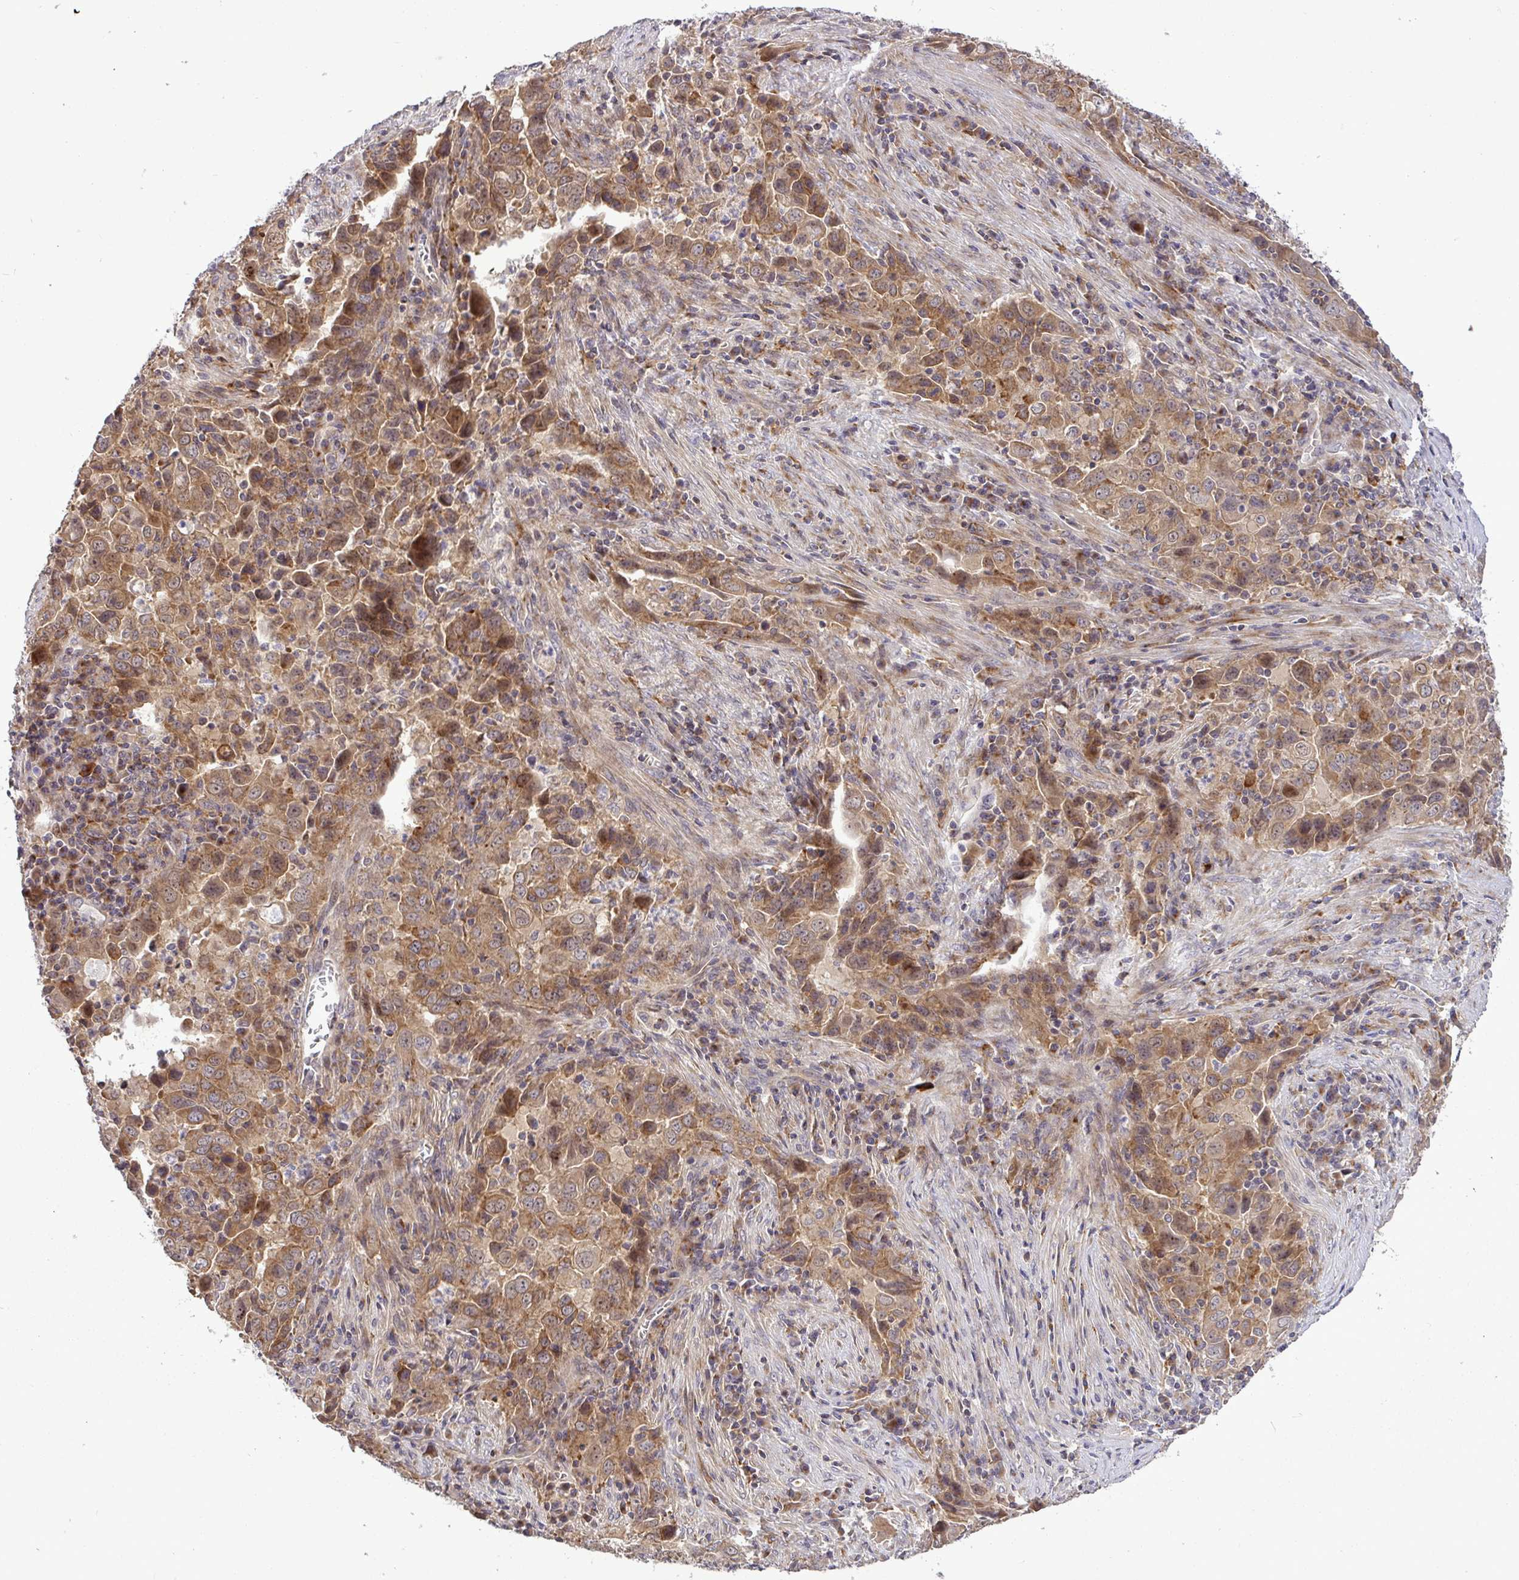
{"staining": {"intensity": "moderate", "quantity": ">75%", "location": "cytoplasmic/membranous"}, "tissue": "lung cancer", "cell_type": "Tumor cells", "image_type": "cancer", "snomed": [{"axis": "morphology", "description": "Adenocarcinoma, NOS"}, {"axis": "topography", "description": "Lung"}], "caption": "A high-resolution micrograph shows IHC staining of adenocarcinoma (lung), which displays moderate cytoplasmic/membranous expression in approximately >75% of tumor cells. (DAB (3,3'-diaminobenzidine) IHC, brown staining for protein, blue staining for nuclei).", "gene": "SLC9A6", "patient": {"sex": "male", "age": 67}}